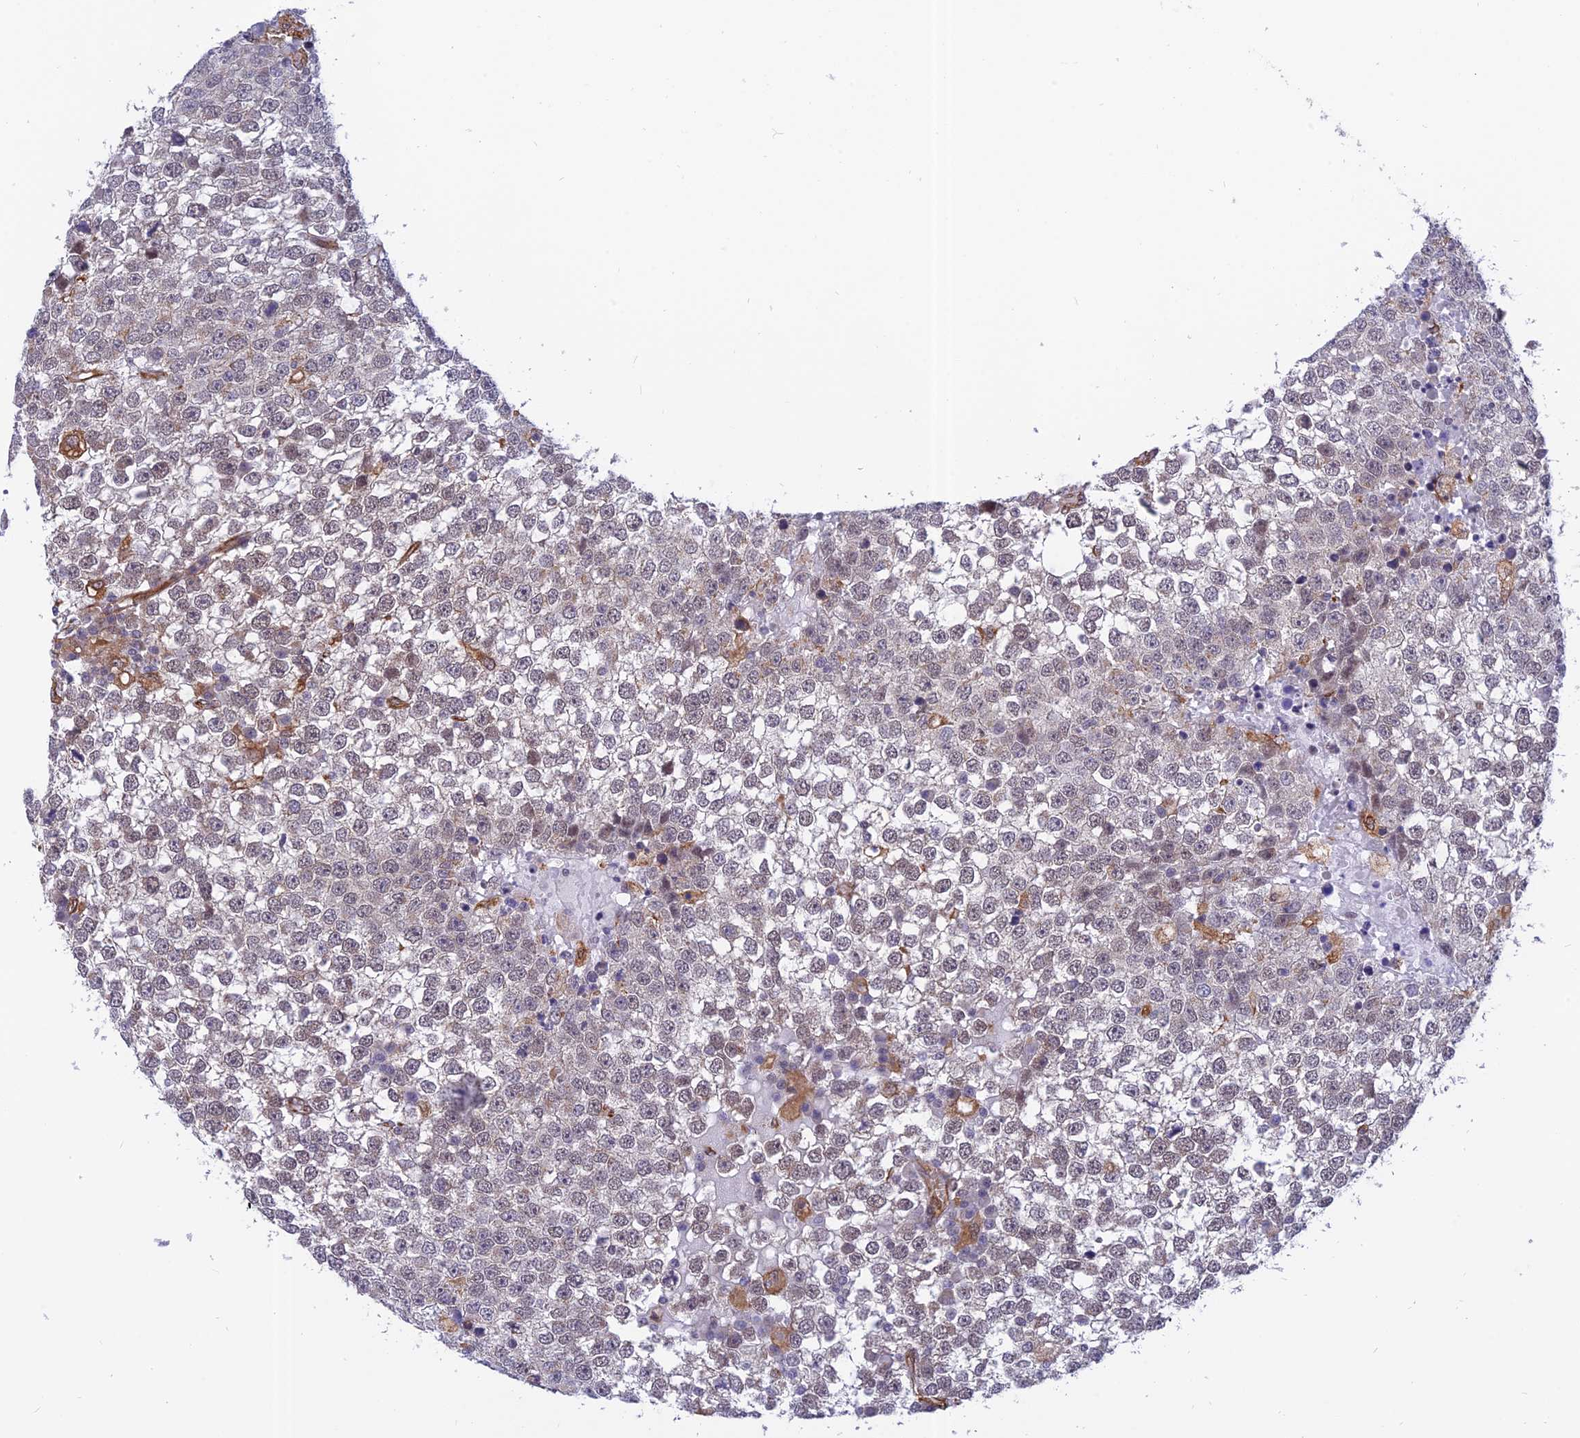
{"staining": {"intensity": "weak", "quantity": "<25%", "location": "nuclear"}, "tissue": "testis cancer", "cell_type": "Tumor cells", "image_type": "cancer", "snomed": [{"axis": "morphology", "description": "Seminoma, NOS"}, {"axis": "topography", "description": "Testis"}], "caption": "IHC micrograph of neoplastic tissue: testis cancer (seminoma) stained with DAB (3,3'-diaminobenzidine) displays no significant protein staining in tumor cells.", "gene": "PAGR1", "patient": {"sex": "male", "age": 65}}